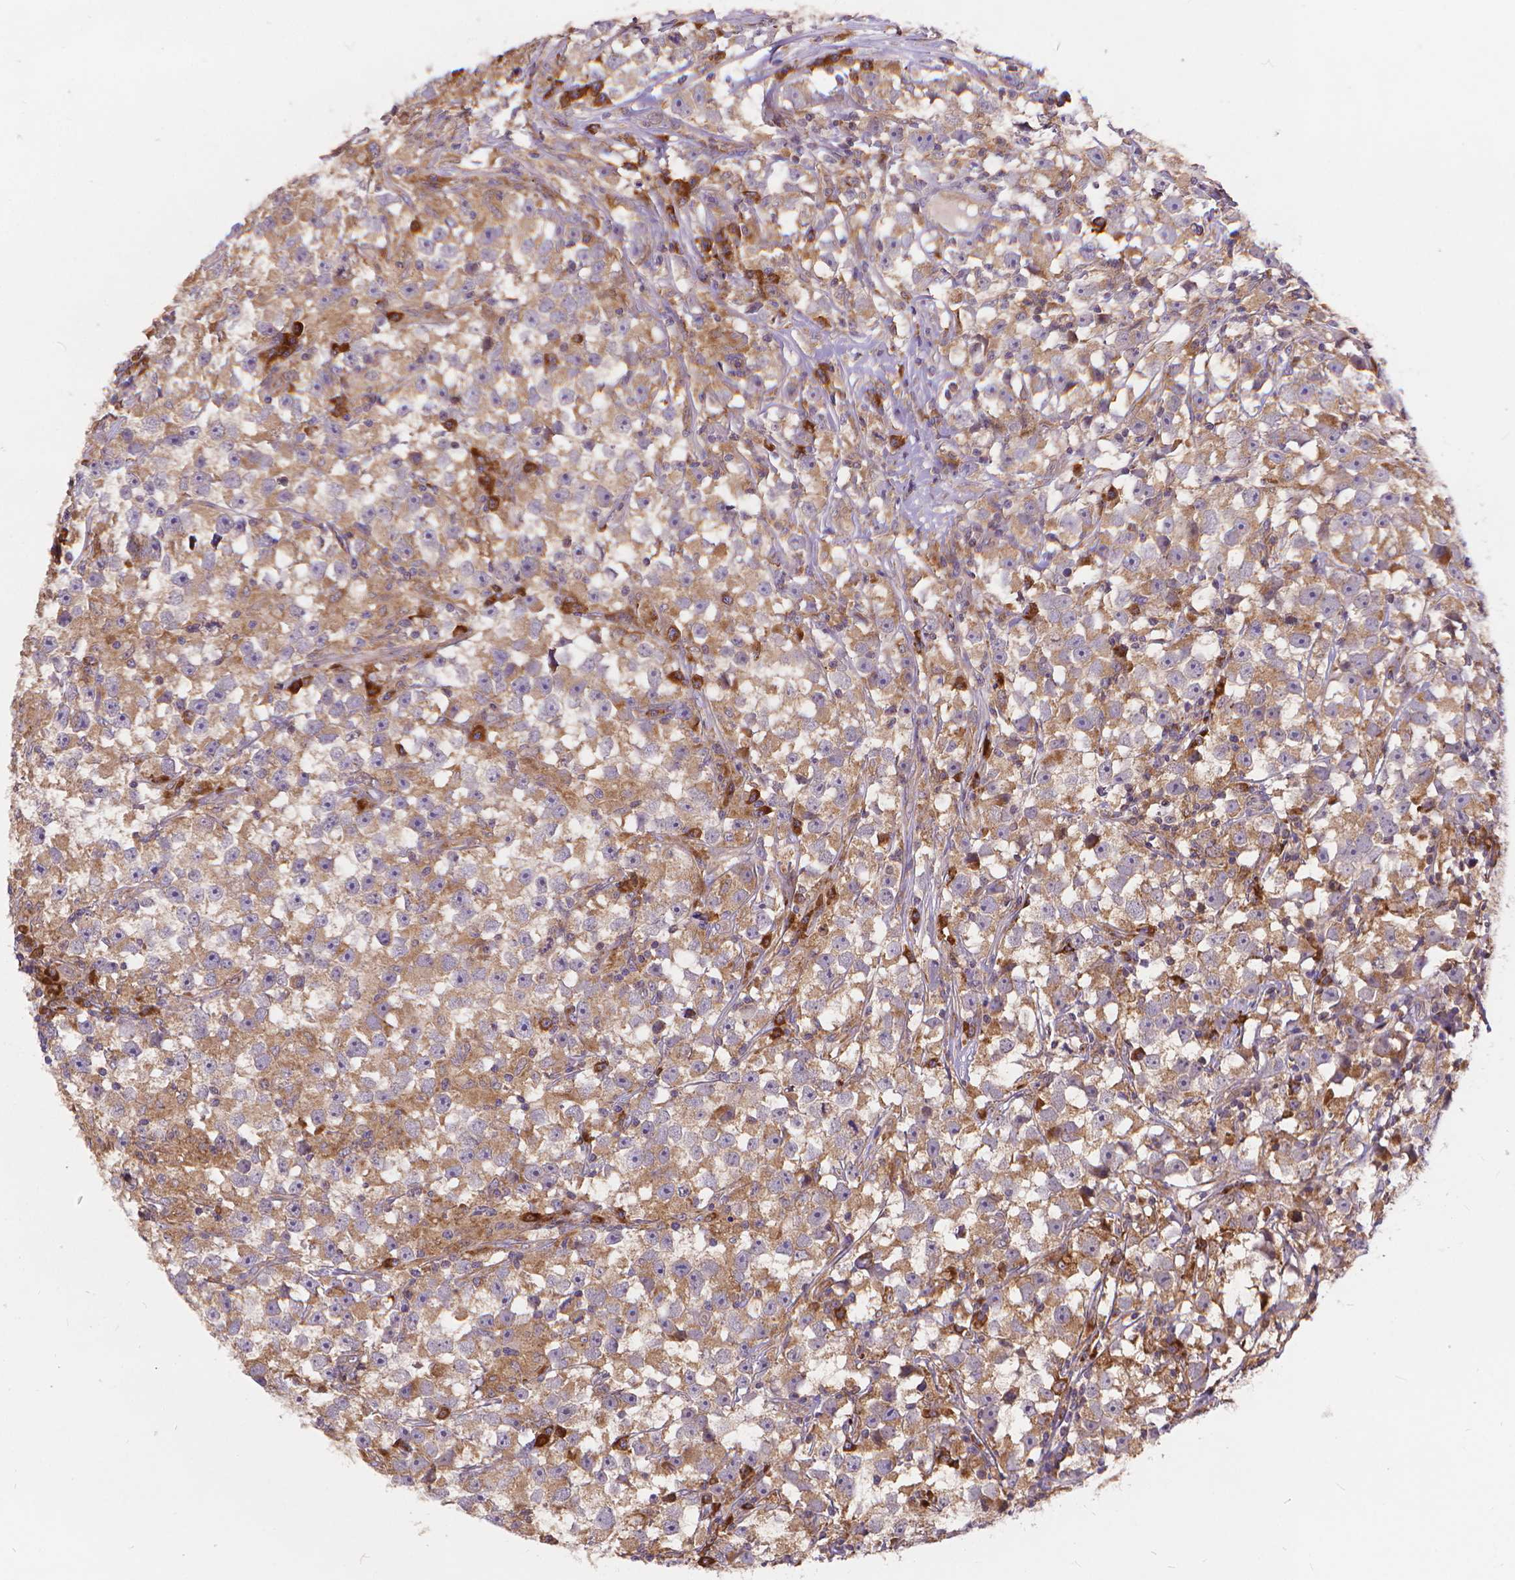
{"staining": {"intensity": "moderate", "quantity": "<25%", "location": "cytoplasmic/membranous"}, "tissue": "testis cancer", "cell_type": "Tumor cells", "image_type": "cancer", "snomed": [{"axis": "morphology", "description": "Seminoma, NOS"}, {"axis": "topography", "description": "Testis"}], "caption": "DAB (3,3'-diaminobenzidine) immunohistochemical staining of testis seminoma shows moderate cytoplasmic/membranous protein positivity in approximately <25% of tumor cells.", "gene": "ARAP1", "patient": {"sex": "male", "age": 33}}